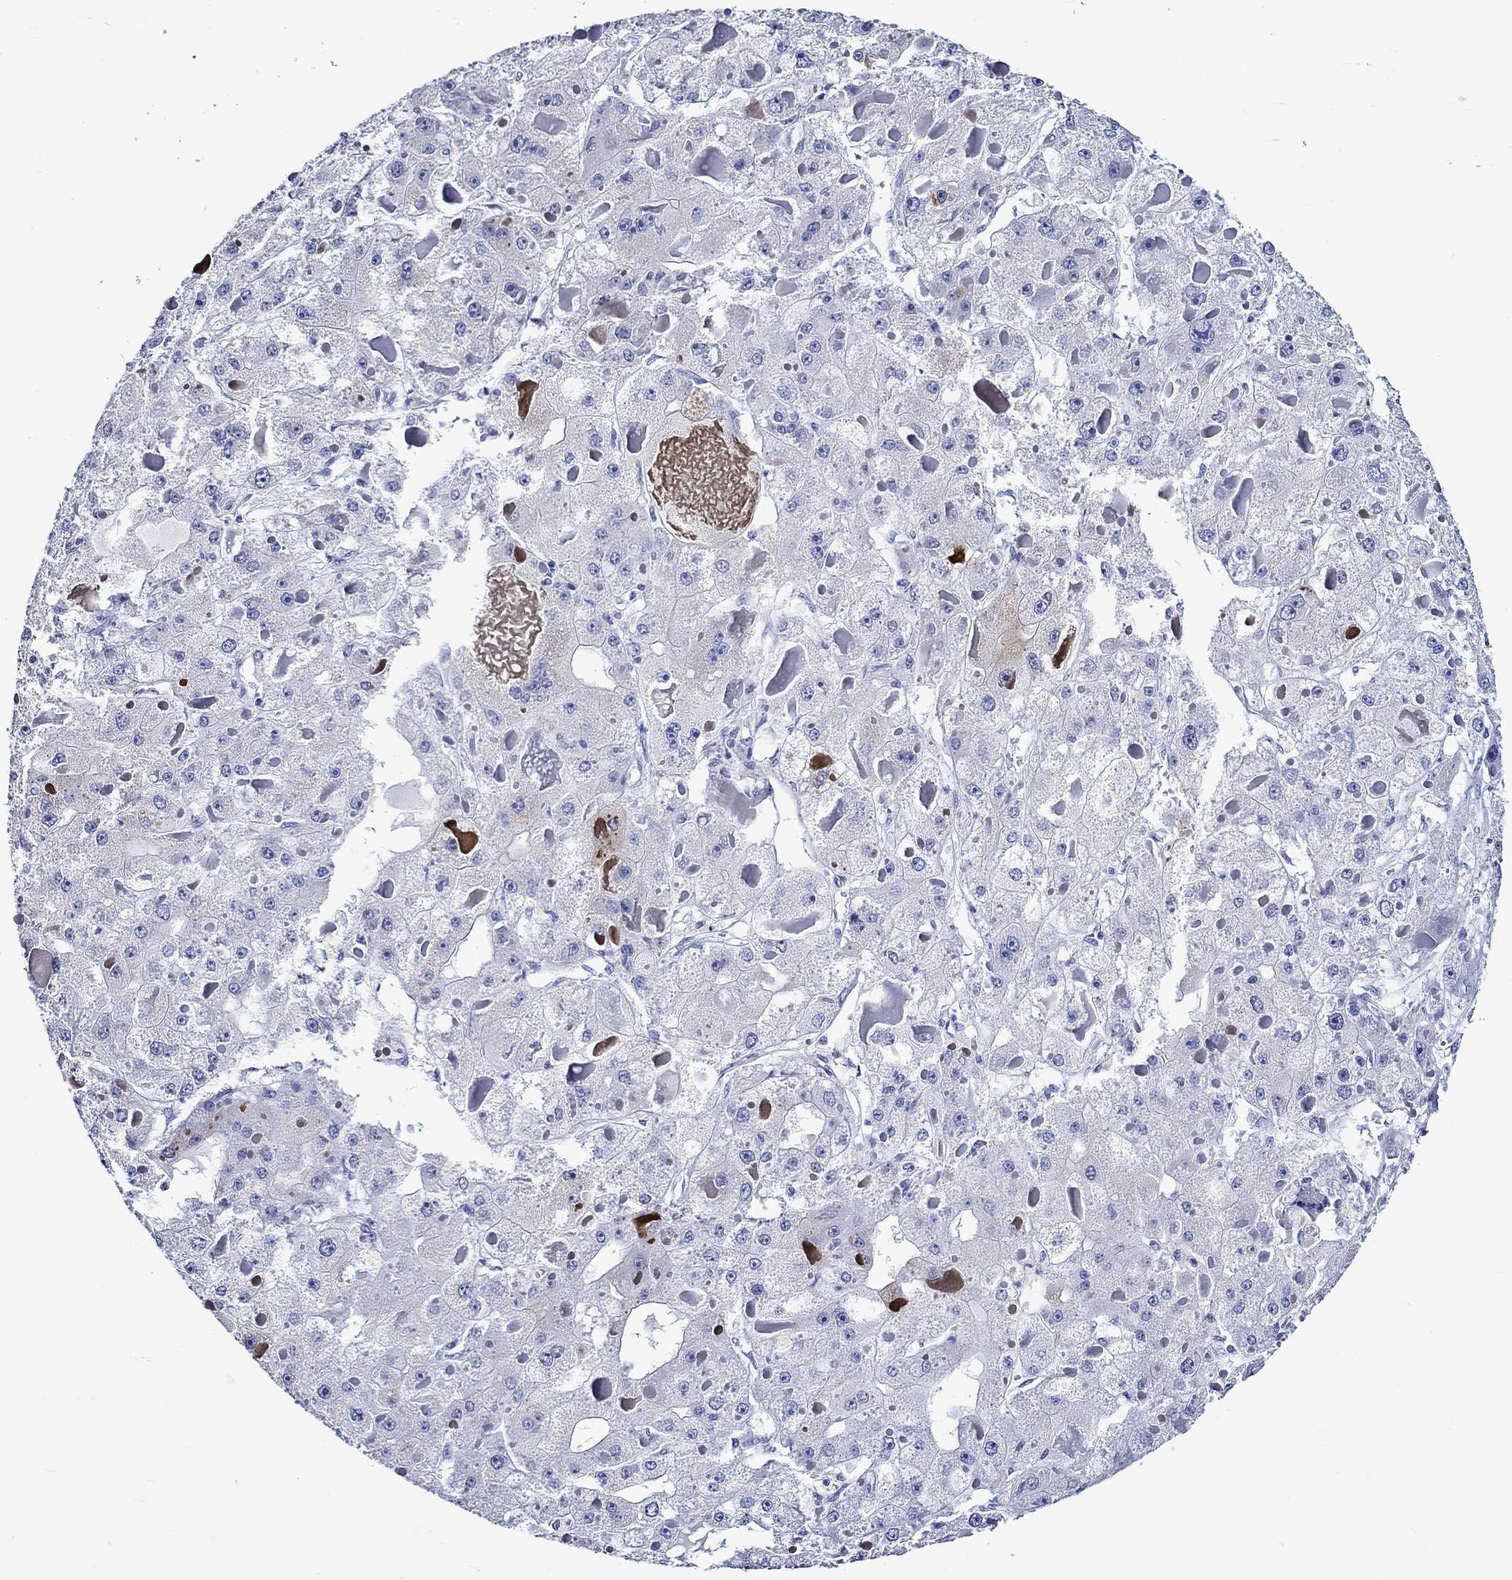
{"staining": {"intensity": "negative", "quantity": "none", "location": "none"}, "tissue": "liver cancer", "cell_type": "Tumor cells", "image_type": "cancer", "snomed": [{"axis": "morphology", "description": "Carcinoma, Hepatocellular, NOS"}, {"axis": "topography", "description": "Liver"}], "caption": "Hepatocellular carcinoma (liver) was stained to show a protein in brown. There is no significant expression in tumor cells.", "gene": "CRYAB", "patient": {"sex": "female", "age": 73}}